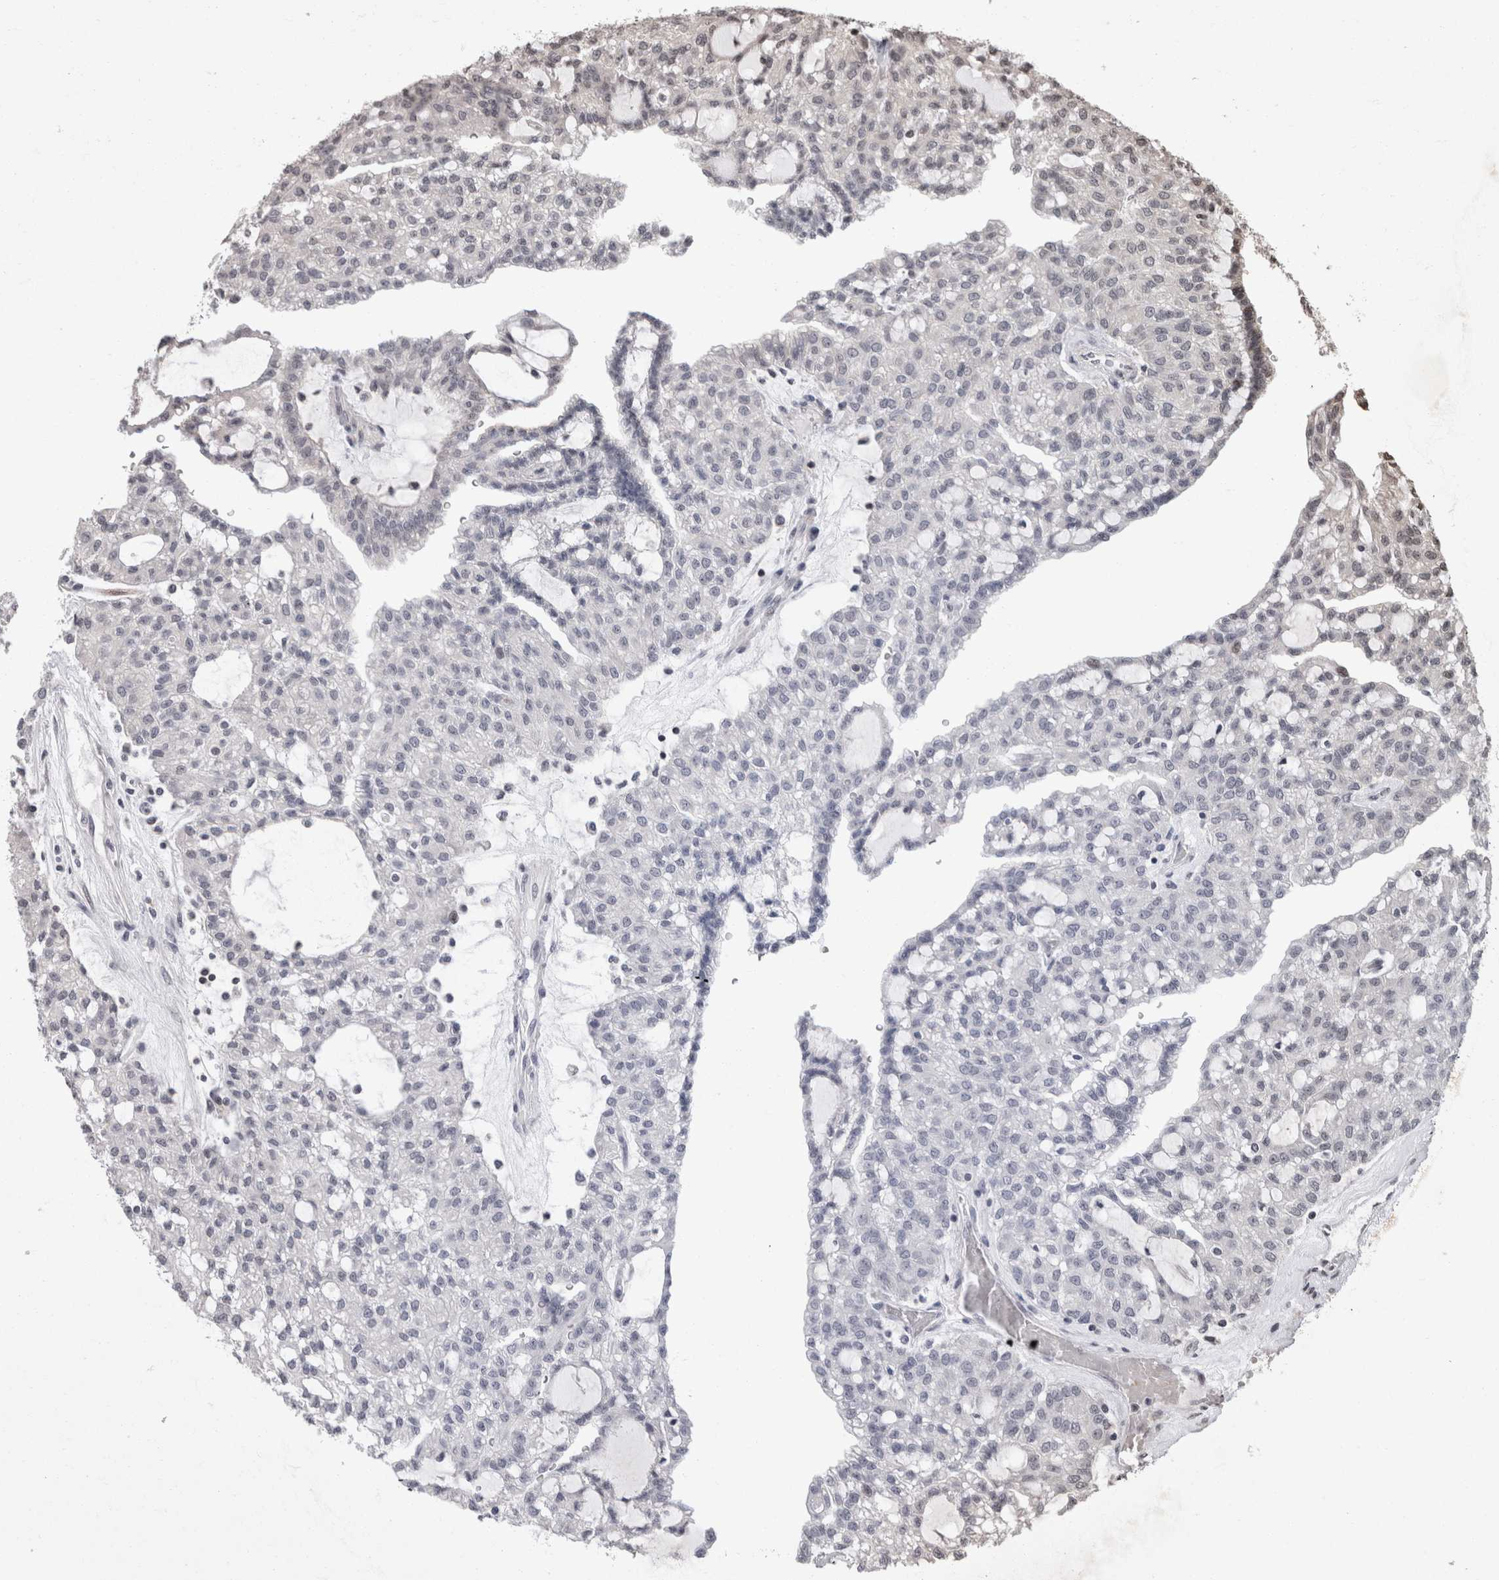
{"staining": {"intensity": "negative", "quantity": "none", "location": "none"}, "tissue": "renal cancer", "cell_type": "Tumor cells", "image_type": "cancer", "snomed": [{"axis": "morphology", "description": "Adenocarcinoma, NOS"}, {"axis": "topography", "description": "Kidney"}], "caption": "Immunohistochemical staining of renal adenocarcinoma demonstrates no significant expression in tumor cells.", "gene": "ZBTB11", "patient": {"sex": "male", "age": 63}}